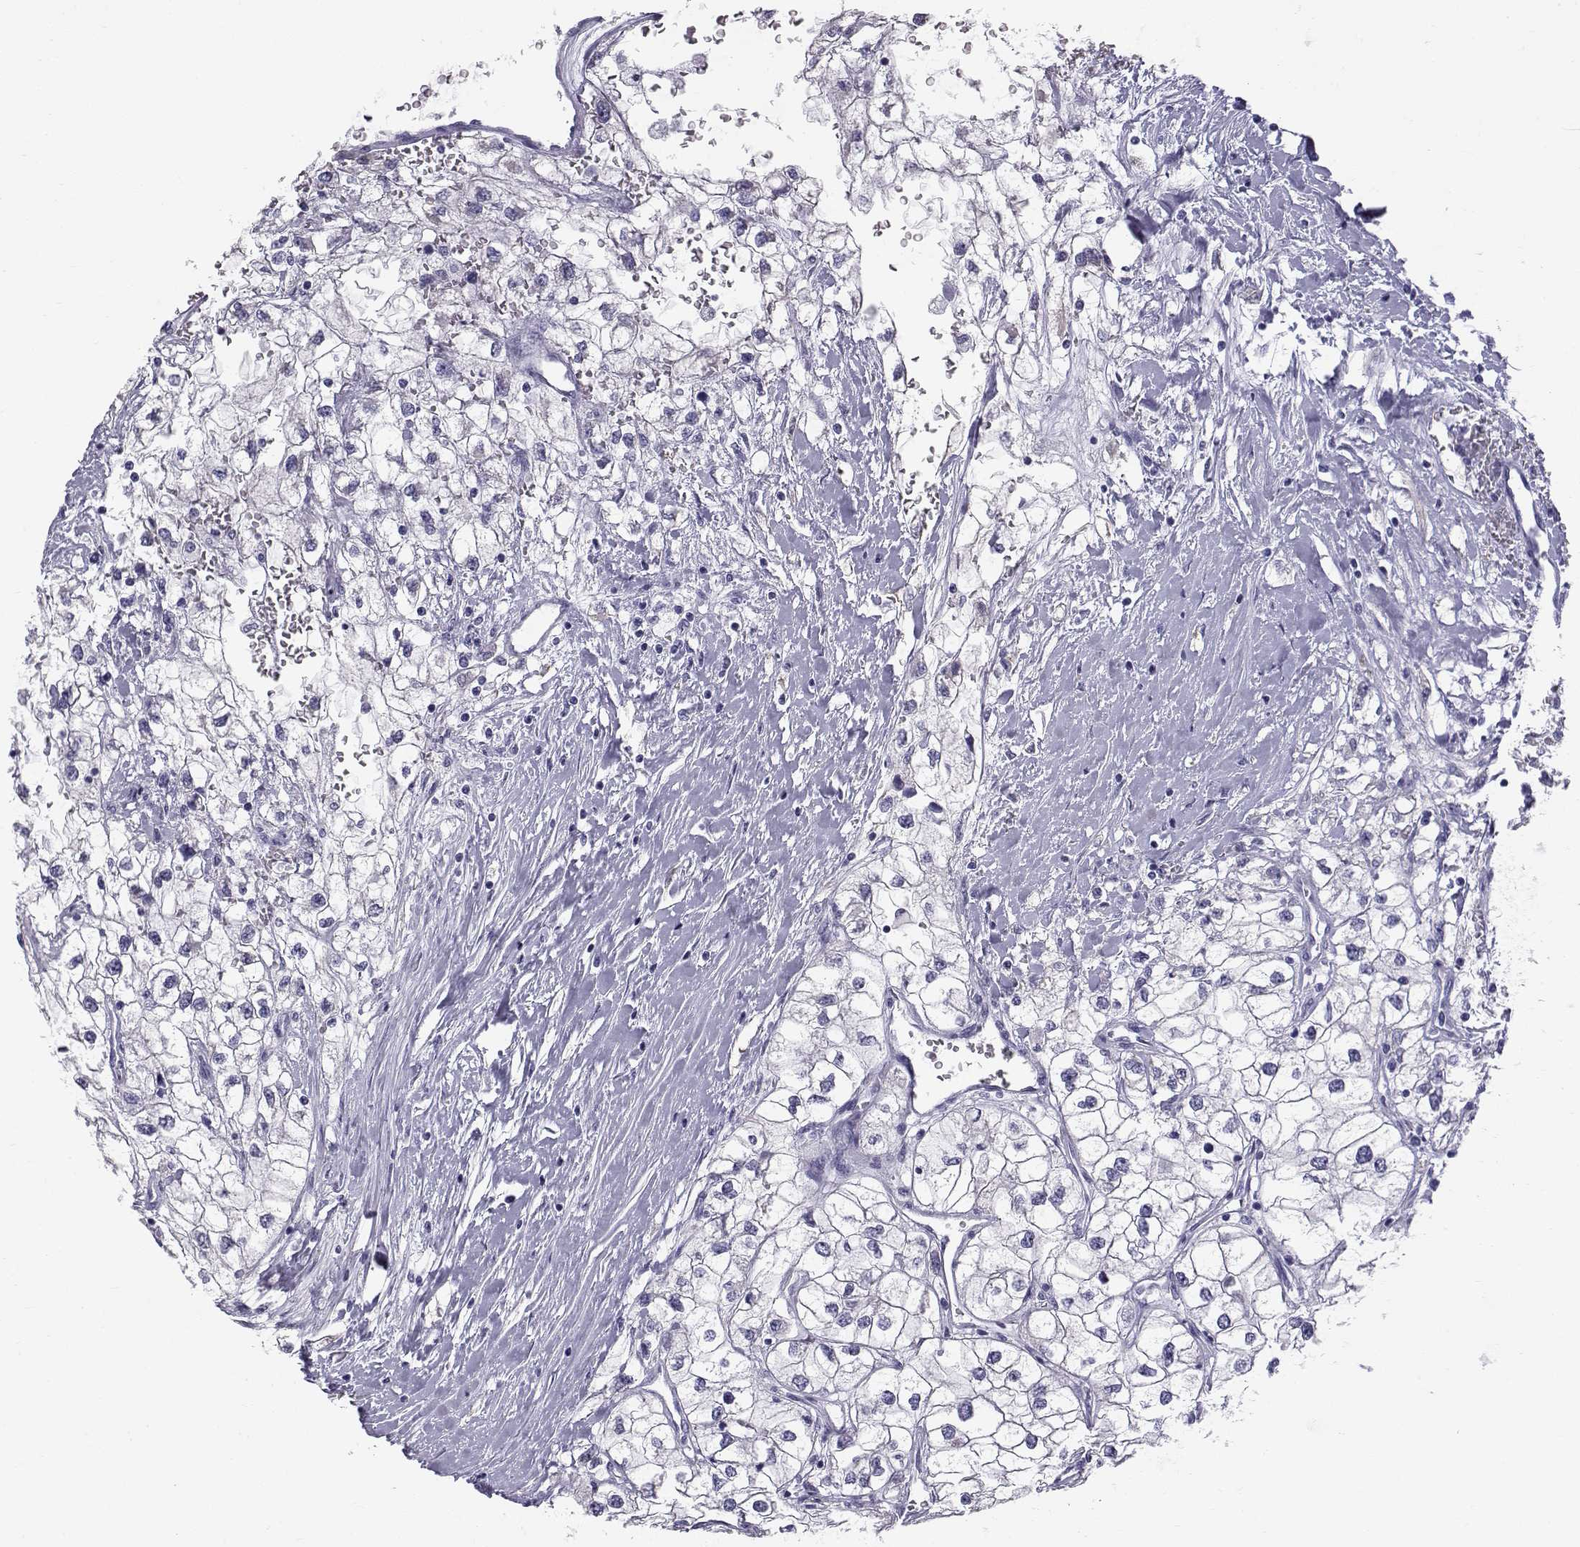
{"staining": {"intensity": "negative", "quantity": "none", "location": "none"}, "tissue": "renal cancer", "cell_type": "Tumor cells", "image_type": "cancer", "snomed": [{"axis": "morphology", "description": "Adenocarcinoma, NOS"}, {"axis": "topography", "description": "Kidney"}], "caption": "The histopathology image displays no significant staining in tumor cells of renal cancer (adenocarcinoma). The staining is performed using DAB (3,3'-diaminobenzidine) brown chromogen with nuclei counter-stained in using hematoxylin.", "gene": "RNASE12", "patient": {"sex": "male", "age": 59}}